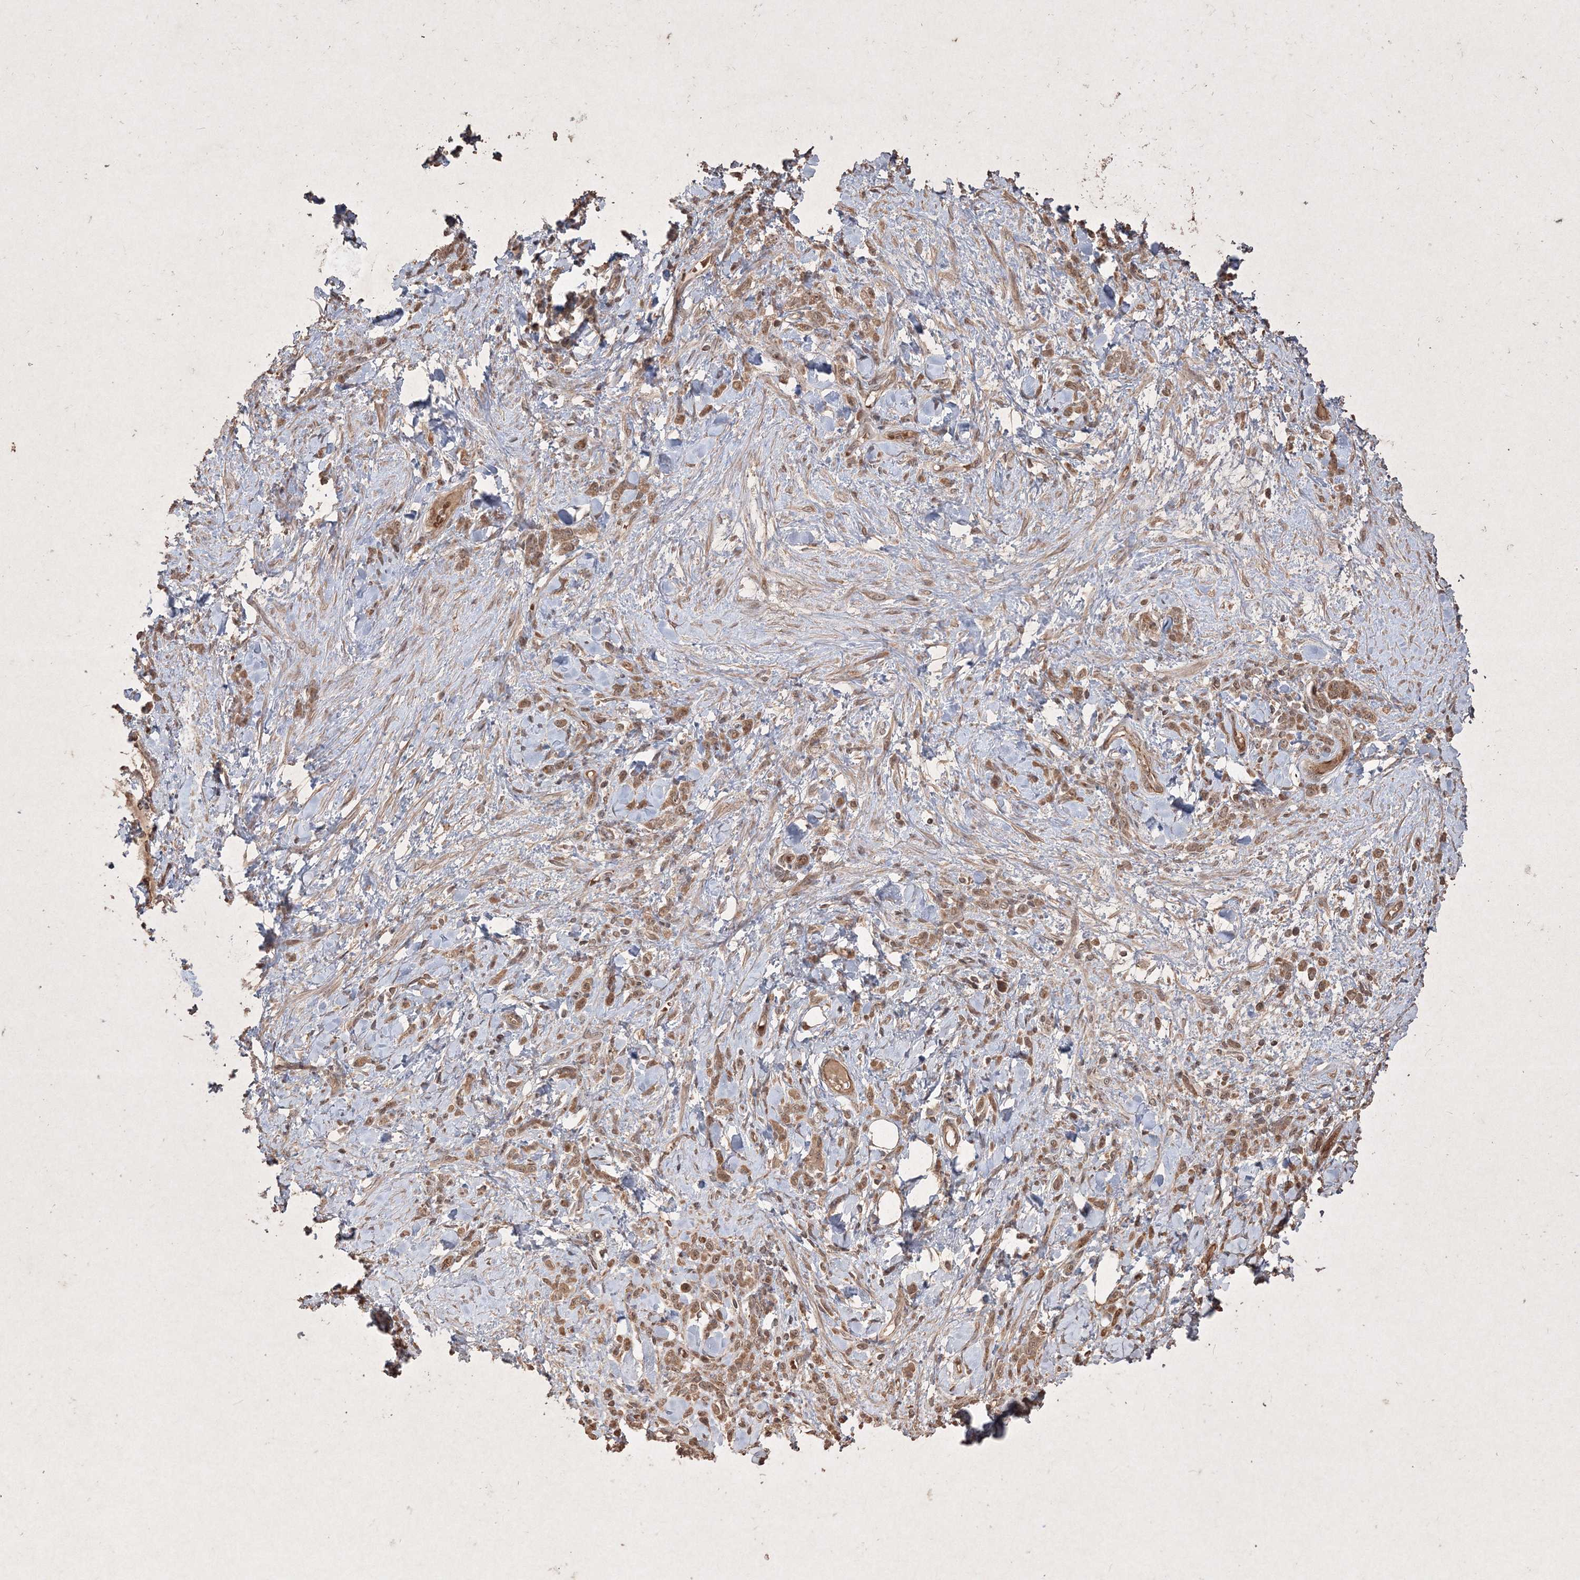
{"staining": {"intensity": "moderate", "quantity": ">75%", "location": "cytoplasmic/membranous"}, "tissue": "stomach cancer", "cell_type": "Tumor cells", "image_type": "cancer", "snomed": [{"axis": "morphology", "description": "Normal tissue, NOS"}, {"axis": "morphology", "description": "Adenocarcinoma, NOS"}, {"axis": "topography", "description": "Stomach"}], "caption": "Stomach adenocarcinoma stained with DAB (3,3'-diaminobenzidine) immunohistochemistry (IHC) shows medium levels of moderate cytoplasmic/membranous expression in approximately >75% of tumor cells. The protein of interest is shown in brown color, while the nuclei are stained blue.", "gene": "PELI3", "patient": {"sex": "male", "age": 82}}